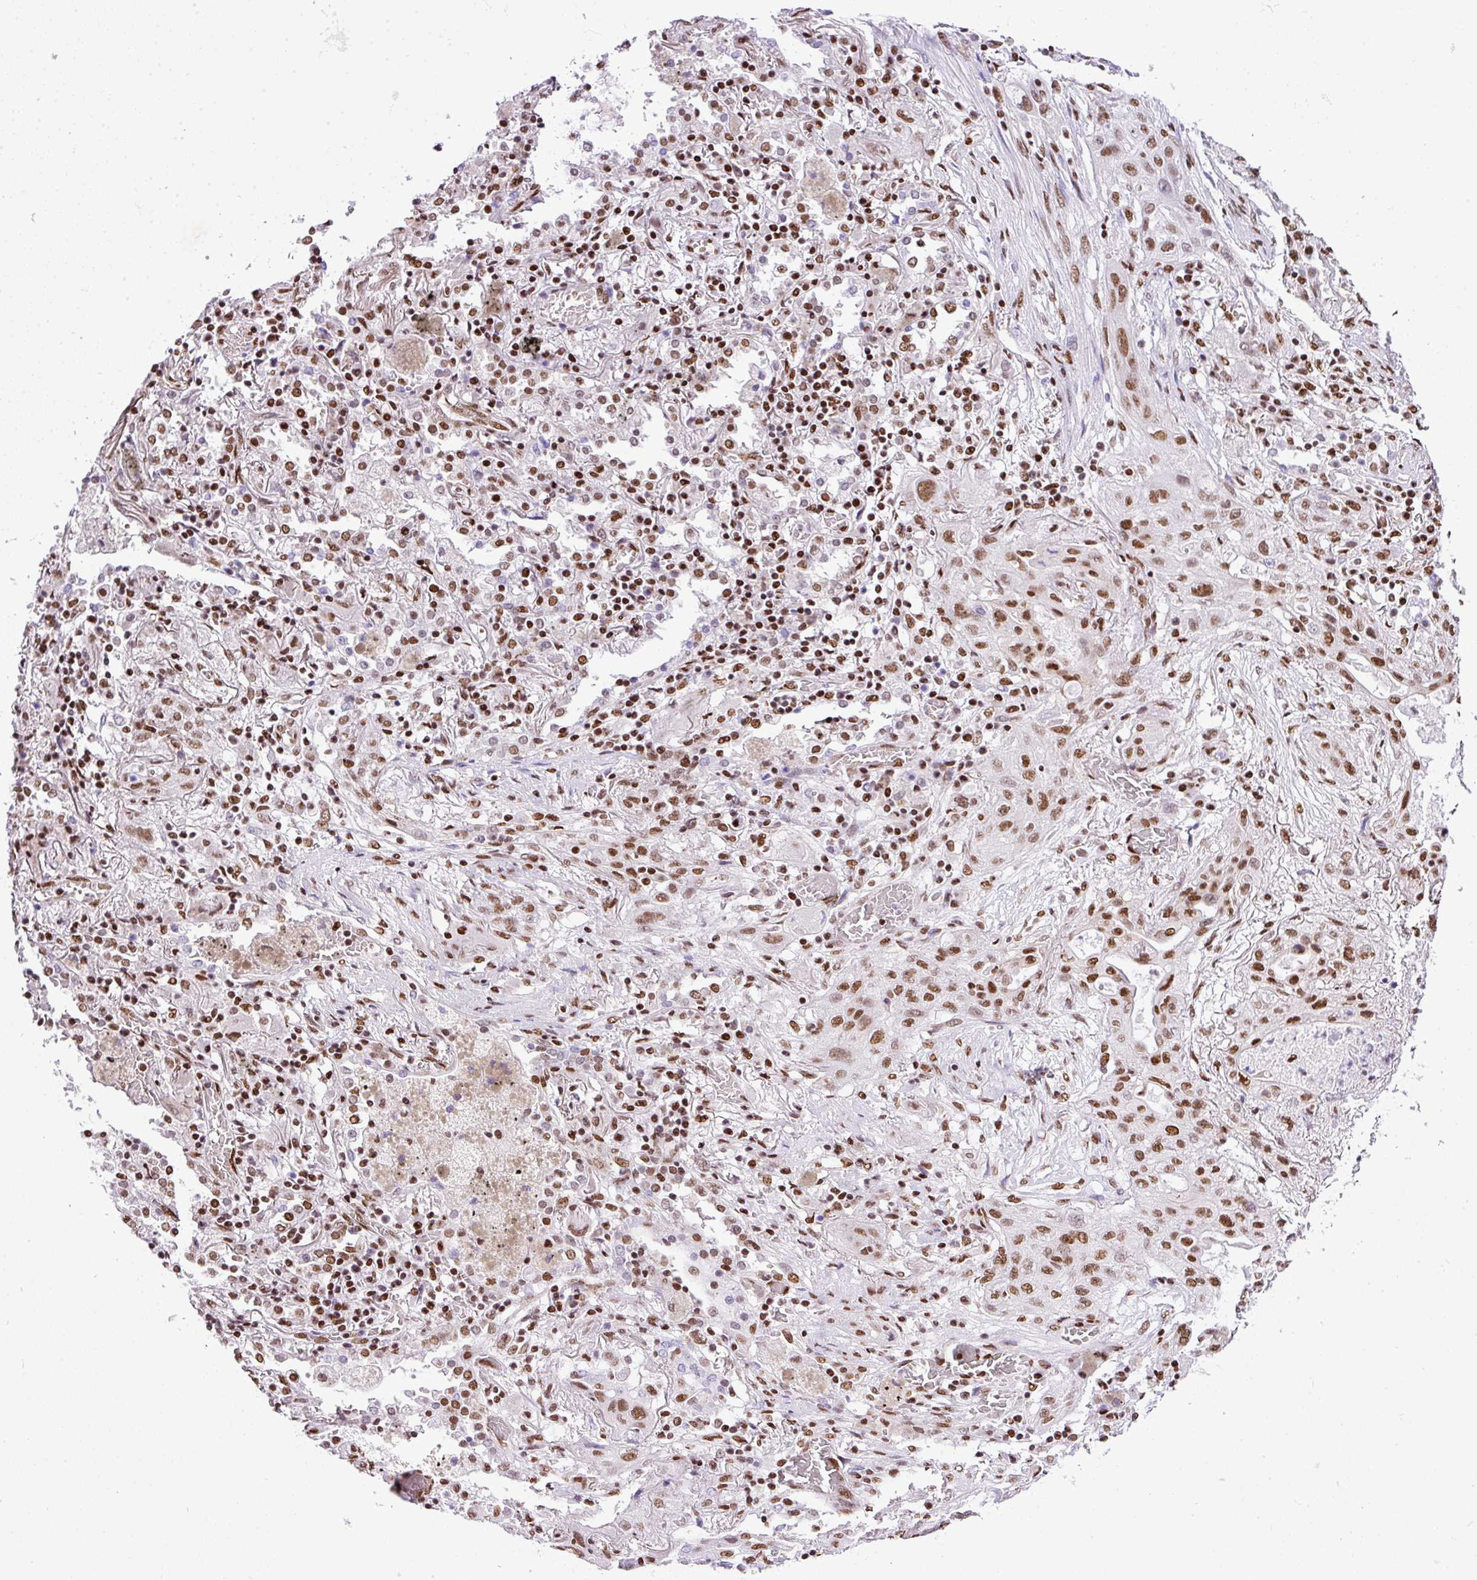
{"staining": {"intensity": "moderate", "quantity": ">75%", "location": "nuclear"}, "tissue": "lung cancer", "cell_type": "Tumor cells", "image_type": "cancer", "snomed": [{"axis": "morphology", "description": "Squamous cell carcinoma, NOS"}, {"axis": "topography", "description": "Lung"}], "caption": "A brown stain highlights moderate nuclear expression of a protein in human lung cancer tumor cells.", "gene": "RARG", "patient": {"sex": "female", "age": 47}}